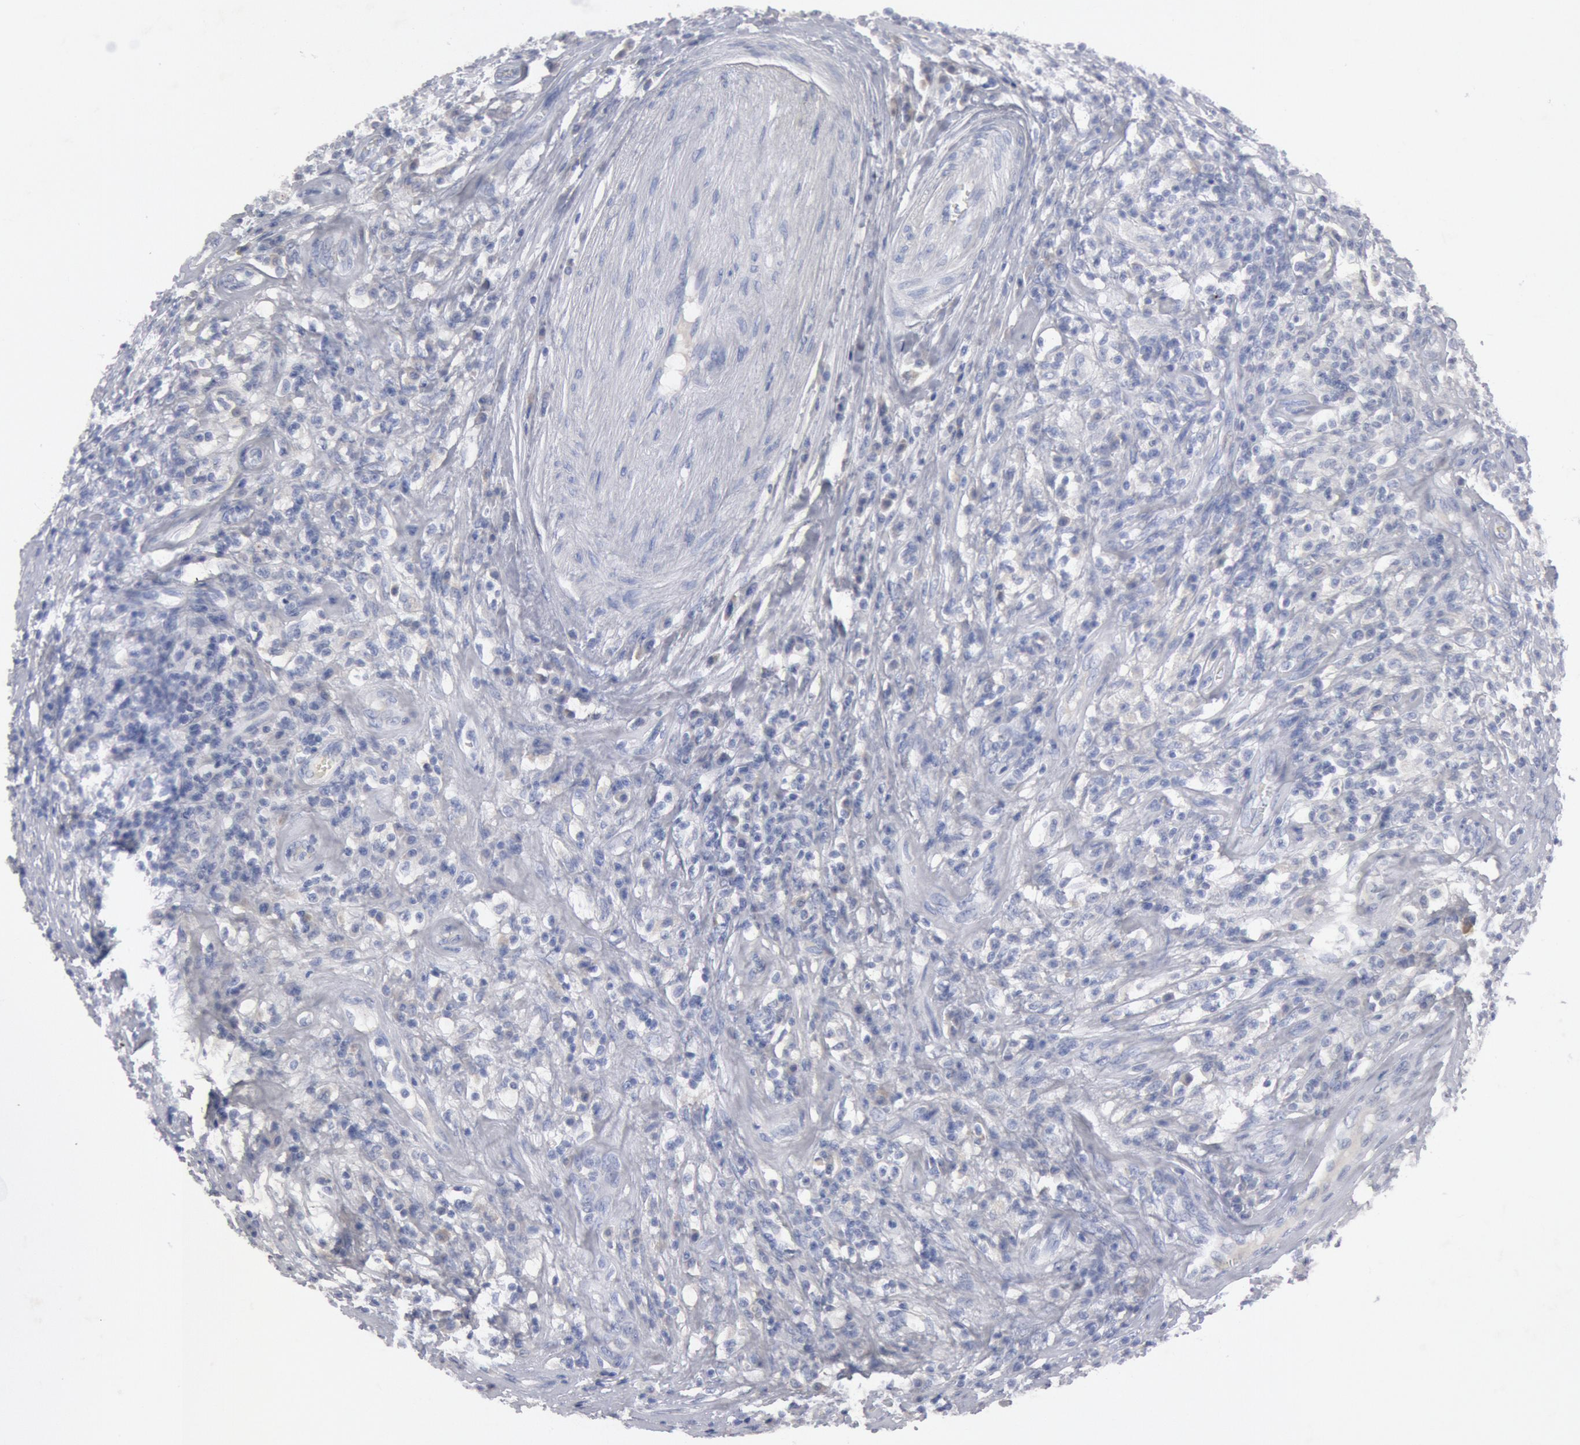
{"staining": {"intensity": "negative", "quantity": "none", "location": "none"}, "tissue": "testis cancer", "cell_type": "Tumor cells", "image_type": "cancer", "snomed": [{"axis": "morphology", "description": "Seminoma, NOS"}, {"axis": "topography", "description": "Testis"}], "caption": "Immunohistochemistry photomicrograph of testis cancer stained for a protein (brown), which reveals no expression in tumor cells.", "gene": "FOXA2", "patient": {"sex": "male", "age": 34}}